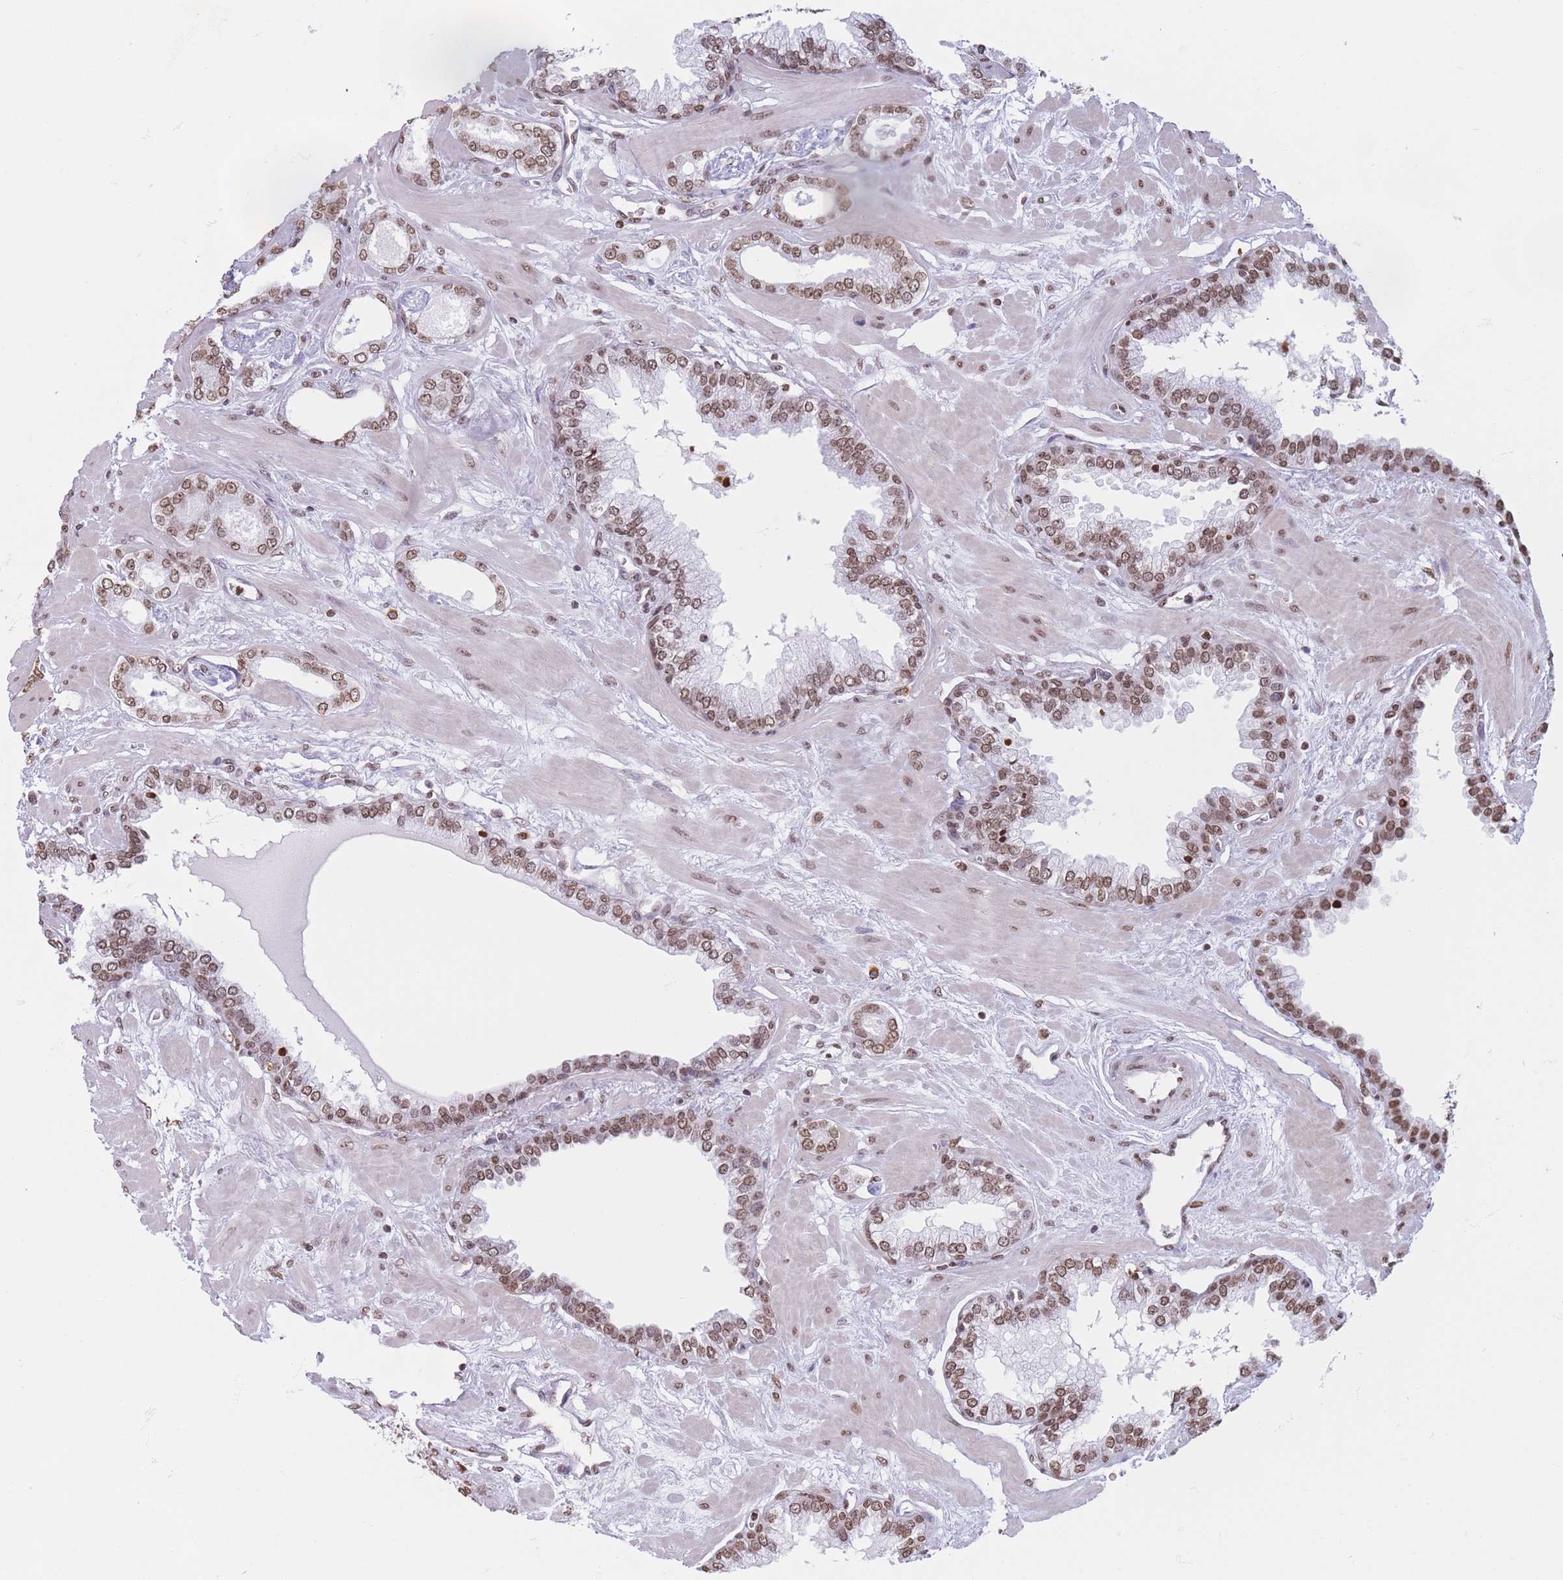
{"staining": {"intensity": "strong", "quantity": ">75%", "location": "nuclear"}, "tissue": "prostate cancer", "cell_type": "Tumor cells", "image_type": "cancer", "snomed": [{"axis": "morphology", "description": "Adenocarcinoma, Low grade"}, {"axis": "topography", "description": "Prostate"}], "caption": "The immunohistochemical stain highlights strong nuclear expression in tumor cells of low-grade adenocarcinoma (prostate) tissue. (brown staining indicates protein expression, while blue staining denotes nuclei).", "gene": "RYK", "patient": {"sex": "male", "age": 60}}